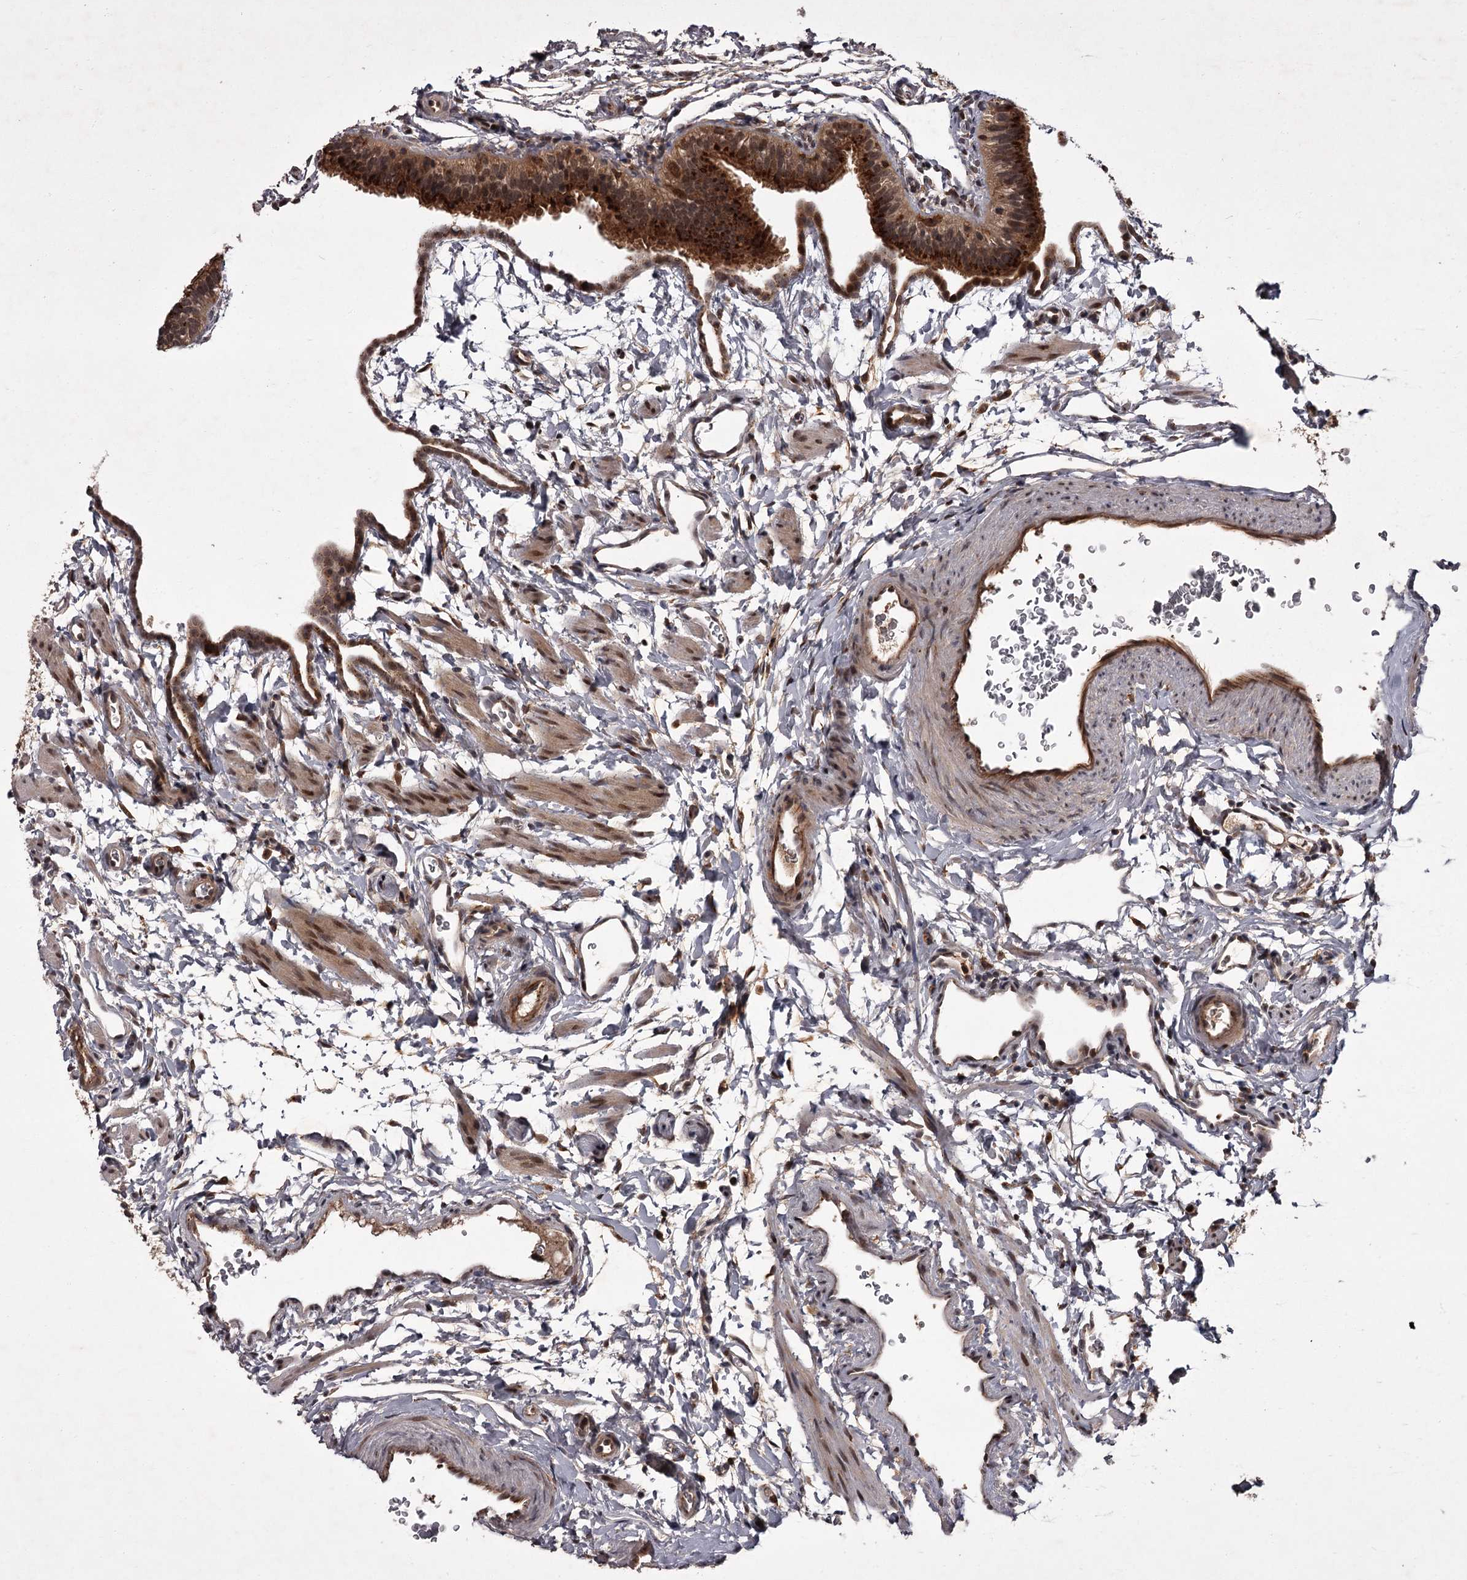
{"staining": {"intensity": "strong", "quantity": ">75%", "location": "cytoplasmic/membranous"}, "tissue": "fallopian tube", "cell_type": "Glandular cells", "image_type": "normal", "snomed": [{"axis": "morphology", "description": "Normal tissue, NOS"}, {"axis": "topography", "description": "Fallopian tube"}], "caption": "Human fallopian tube stained for a protein (brown) demonstrates strong cytoplasmic/membranous positive positivity in about >75% of glandular cells.", "gene": "TBC1D23", "patient": {"sex": "female", "age": 35}}